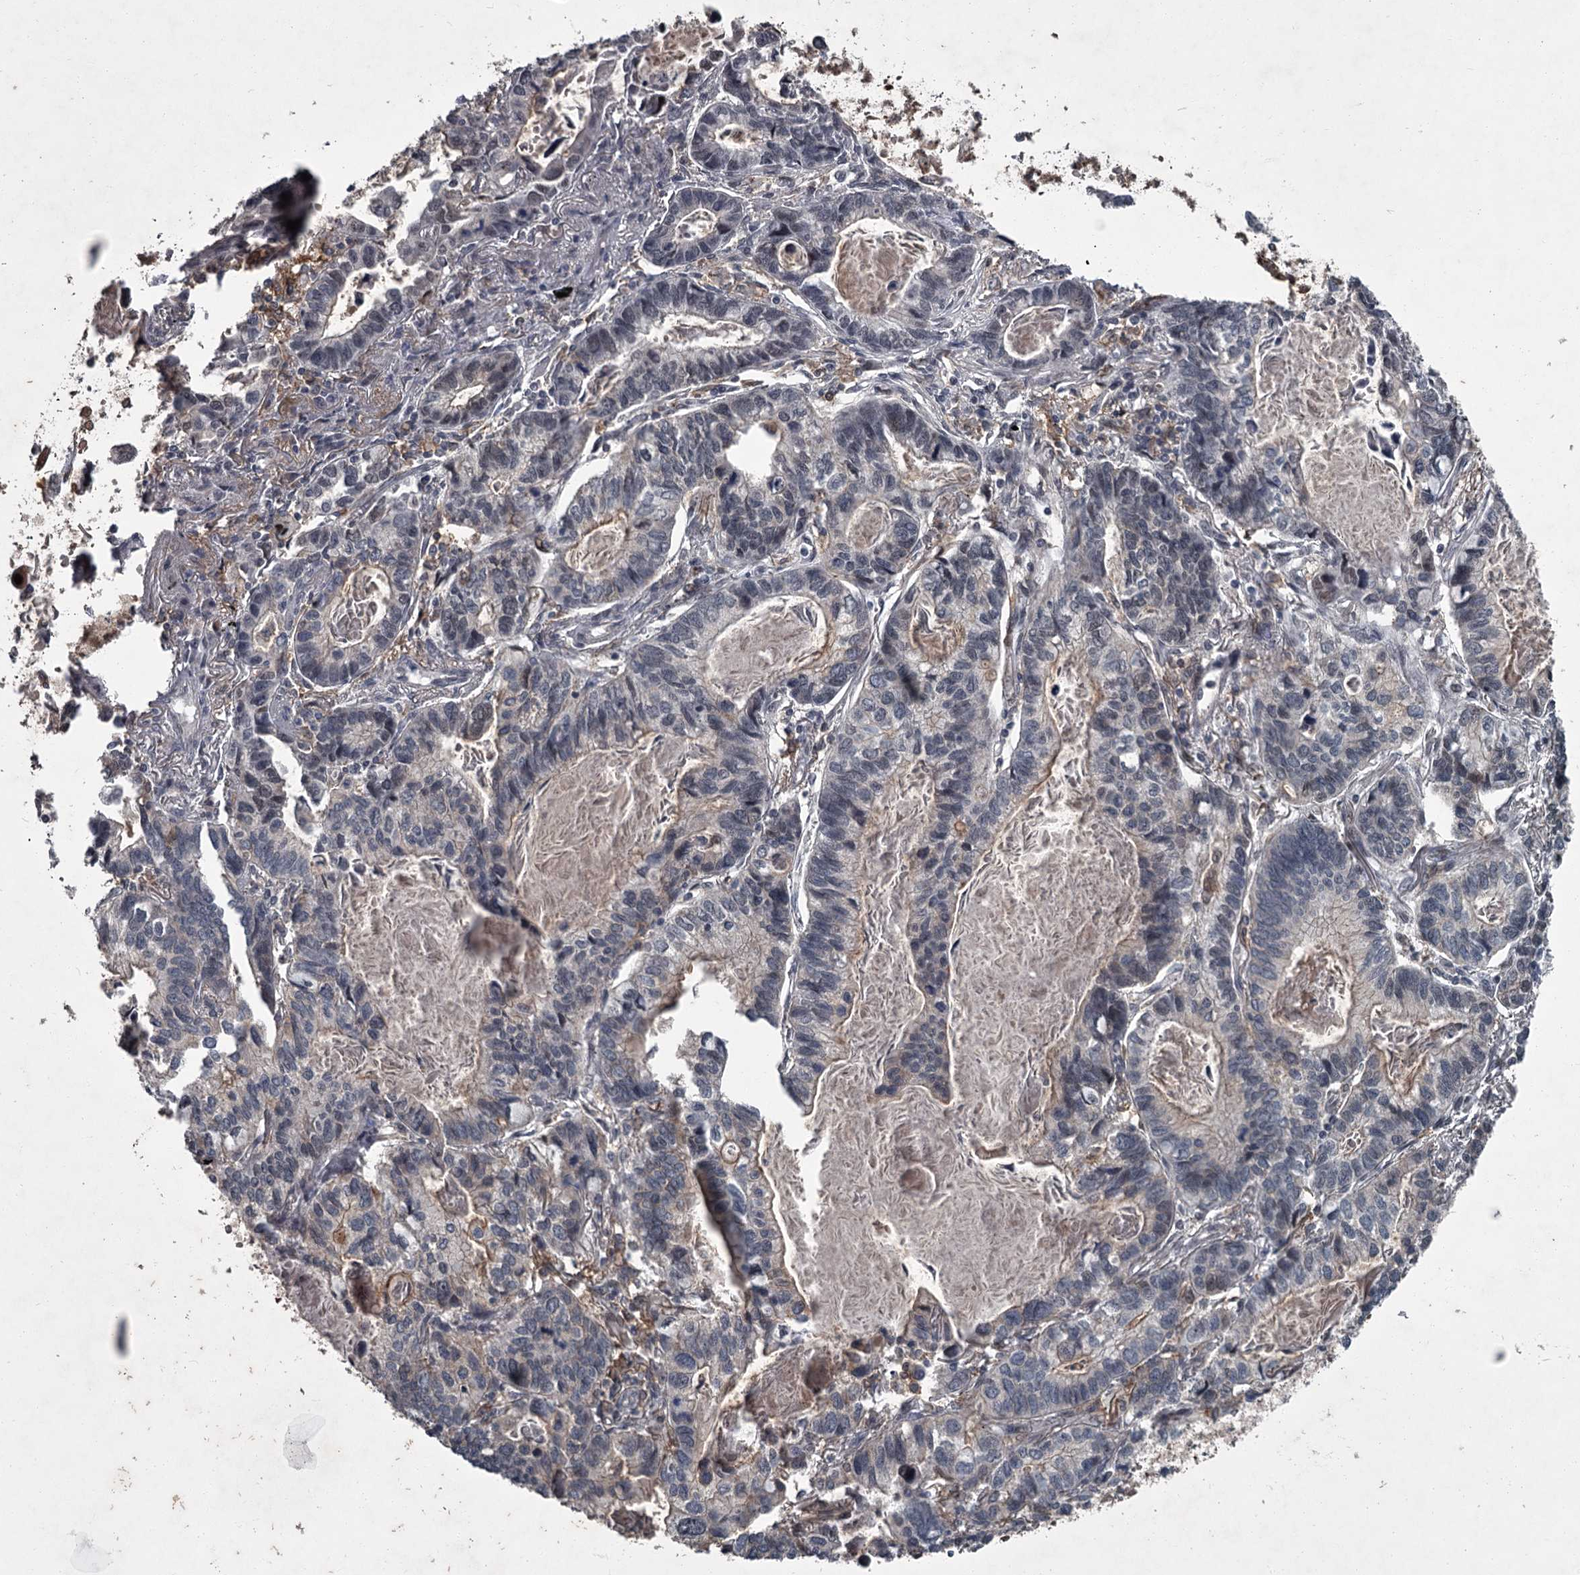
{"staining": {"intensity": "negative", "quantity": "none", "location": "none"}, "tissue": "lung cancer", "cell_type": "Tumor cells", "image_type": "cancer", "snomed": [{"axis": "morphology", "description": "Adenocarcinoma, NOS"}, {"axis": "topography", "description": "Lung"}], "caption": "DAB immunohistochemical staining of human lung cancer (adenocarcinoma) demonstrates no significant positivity in tumor cells.", "gene": "FLVCR2", "patient": {"sex": "male", "age": 67}}